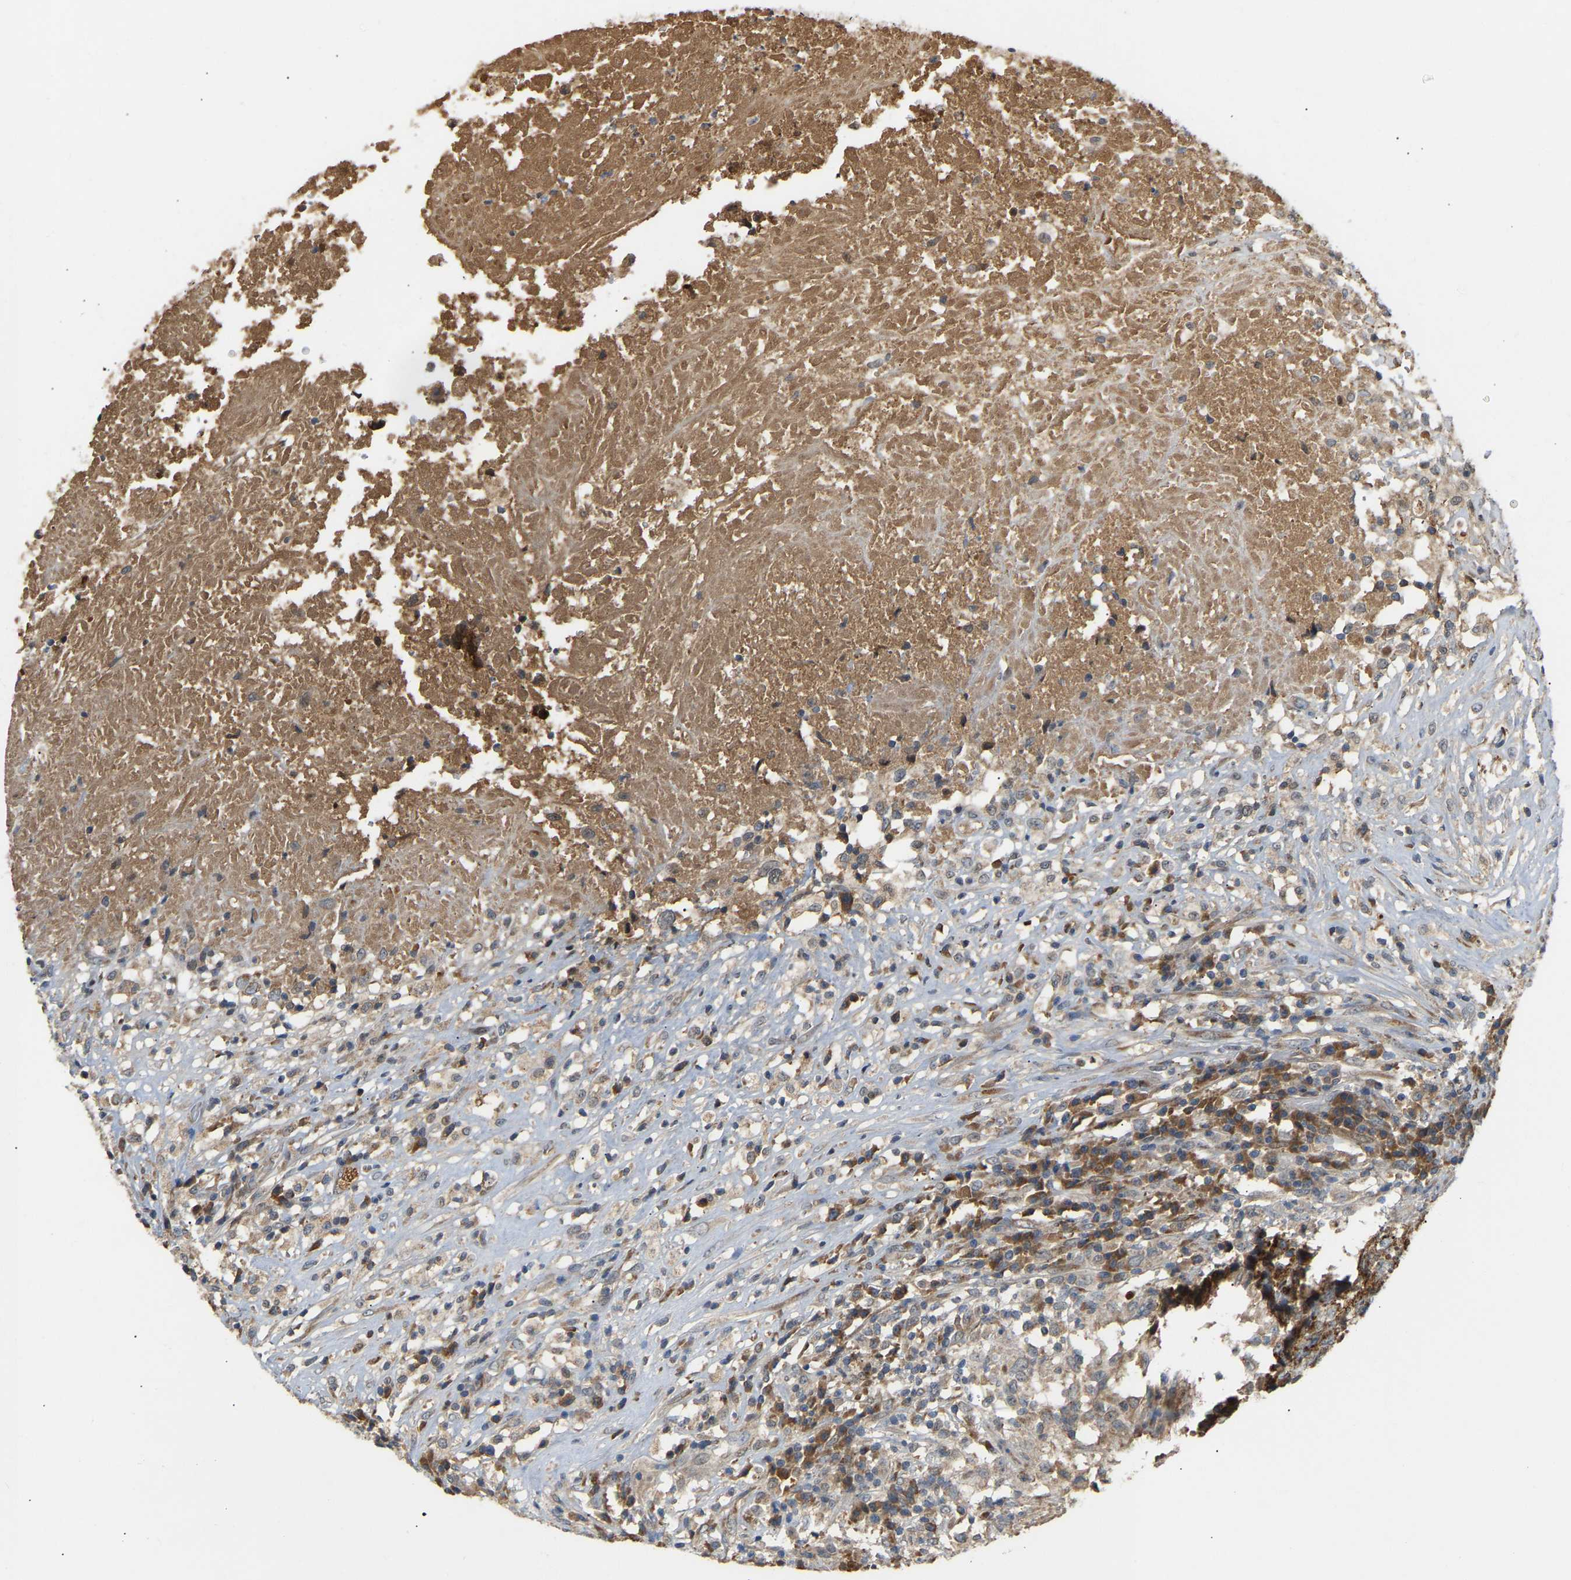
{"staining": {"intensity": "moderate", "quantity": "25%-75%", "location": "cytoplasmic/membranous"}, "tissue": "testis cancer", "cell_type": "Tumor cells", "image_type": "cancer", "snomed": [{"axis": "morphology", "description": "Necrosis, NOS"}, {"axis": "morphology", "description": "Carcinoma, Embryonal, NOS"}, {"axis": "topography", "description": "Testis"}], "caption": "Tumor cells display medium levels of moderate cytoplasmic/membranous positivity in about 25%-75% of cells in embryonal carcinoma (testis).", "gene": "PTCD1", "patient": {"sex": "male", "age": 19}}